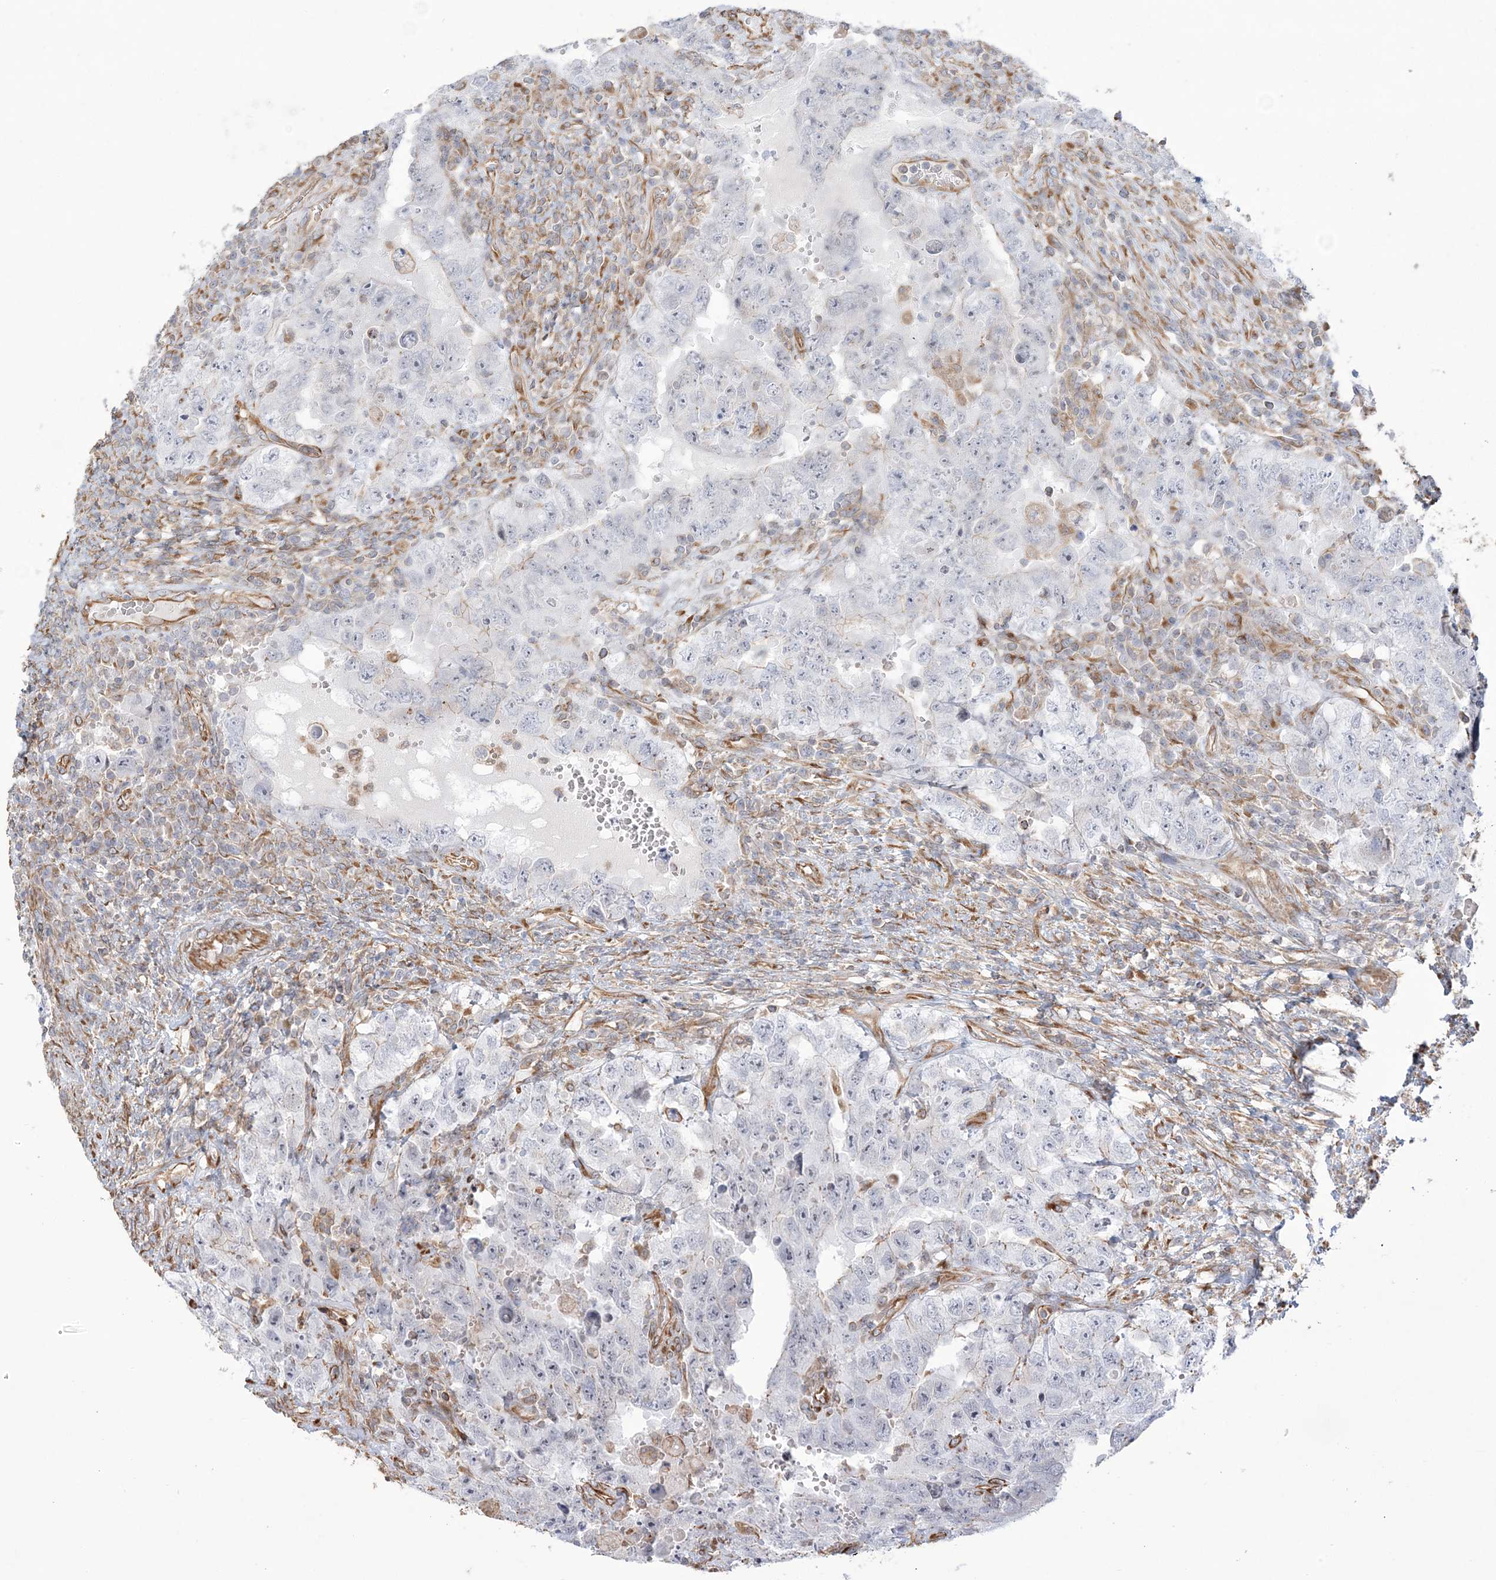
{"staining": {"intensity": "negative", "quantity": "none", "location": "none"}, "tissue": "testis cancer", "cell_type": "Tumor cells", "image_type": "cancer", "snomed": [{"axis": "morphology", "description": "Carcinoma, Embryonal, NOS"}, {"axis": "topography", "description": "Testis"}], "caption": "An IHC image of testis cancer is shown. There is no staining in tumor cells of testis cancer.", "gene": "ZNF821", "patient": {"sex": "male", "age": 26}}